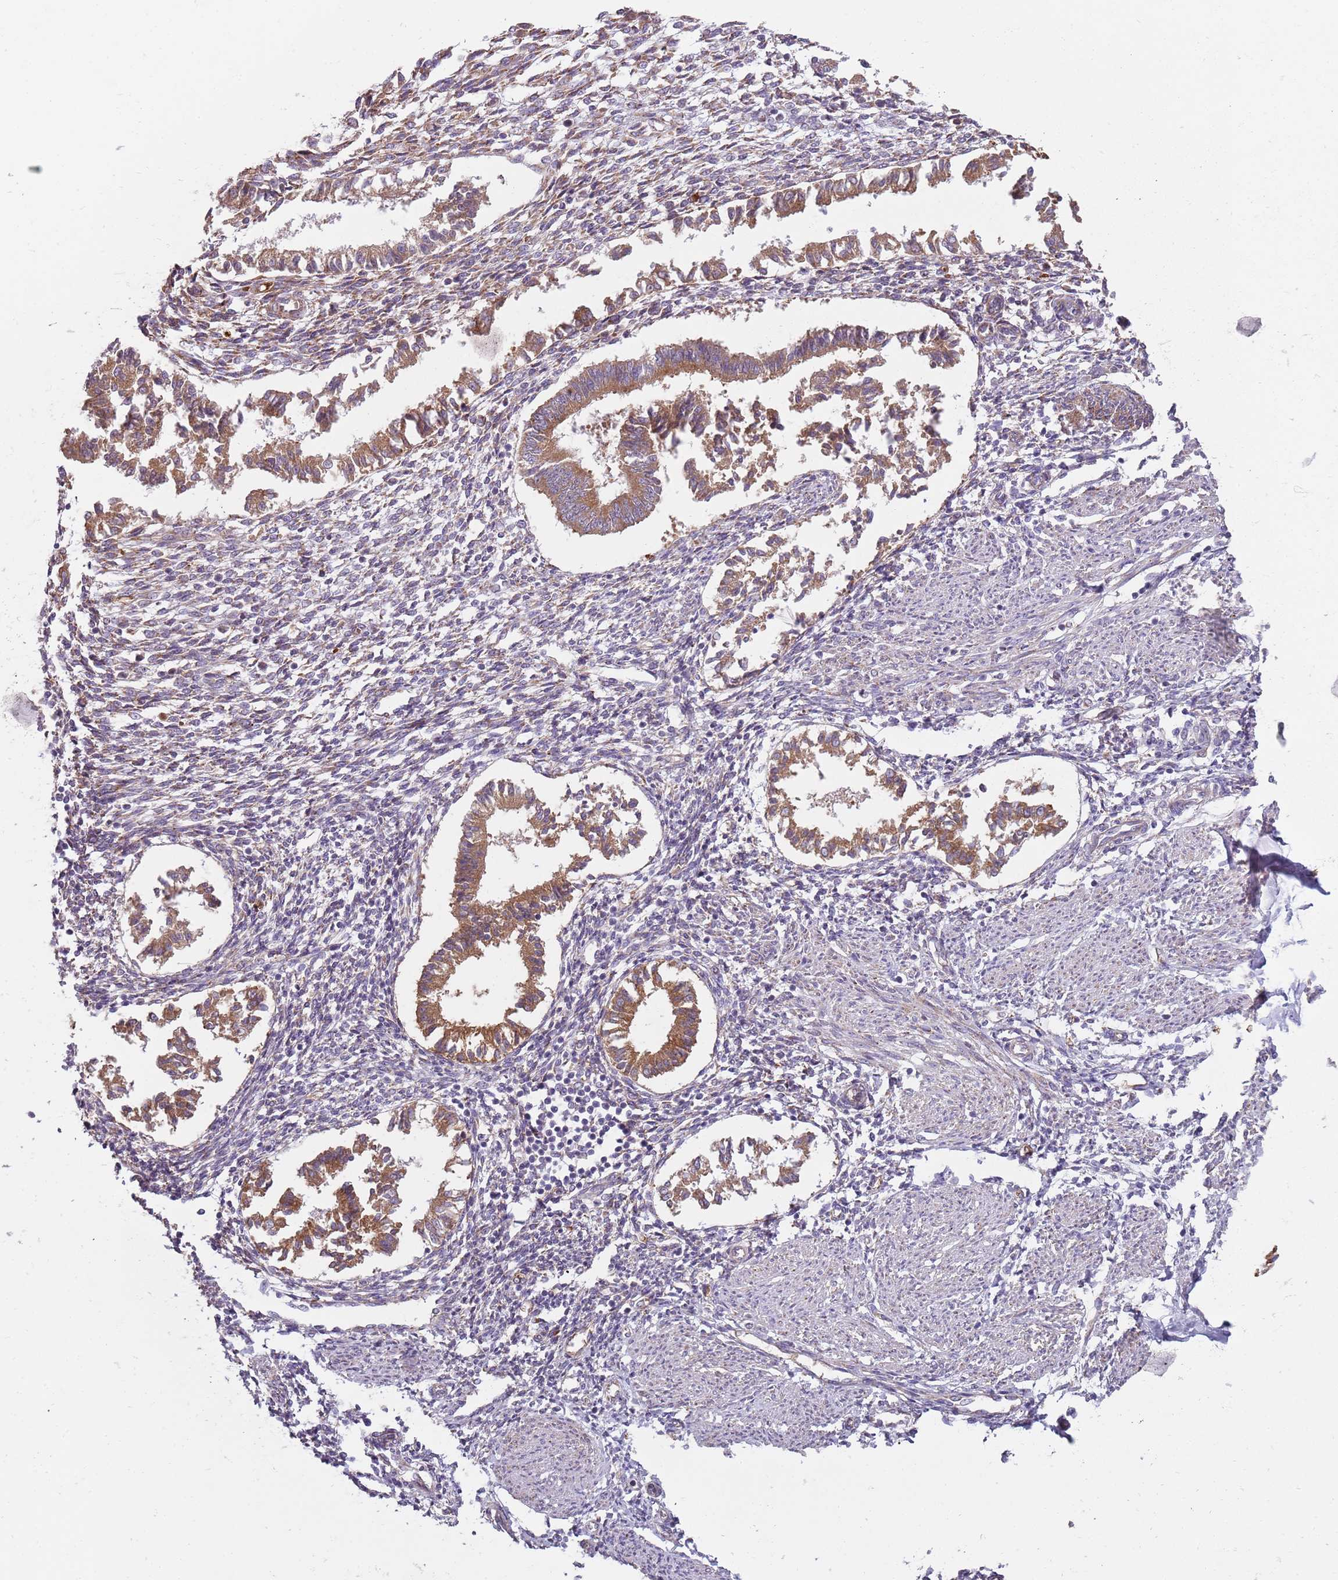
{"staining": {"intensity": "moderate", "quantity": "<25%", "location": "cytoplasmic/membranous"}, "tissue": "endometrium", "cell_type": "Cells in endometrial stroma", "image_type": "normal", "snomed": [{"axis": "morphology", "description": "Normal tissue, NOS"}, {"axis": "topography", "description": "Uterus"}, {"axis": "topography", "description": "Endometrium"}], "caption": "DAB immunohistochemical staining of normal endometrium displays moderate cytoplasmic/membranous protein positivity in about <25% of cells in endometrial stroma. Immunohistochemistry (ihc) stains the protein of interest in brown and the nuclei are stained blue.", "gene": "SPATA2", "patient": {"sex": "female", "age": 48}}